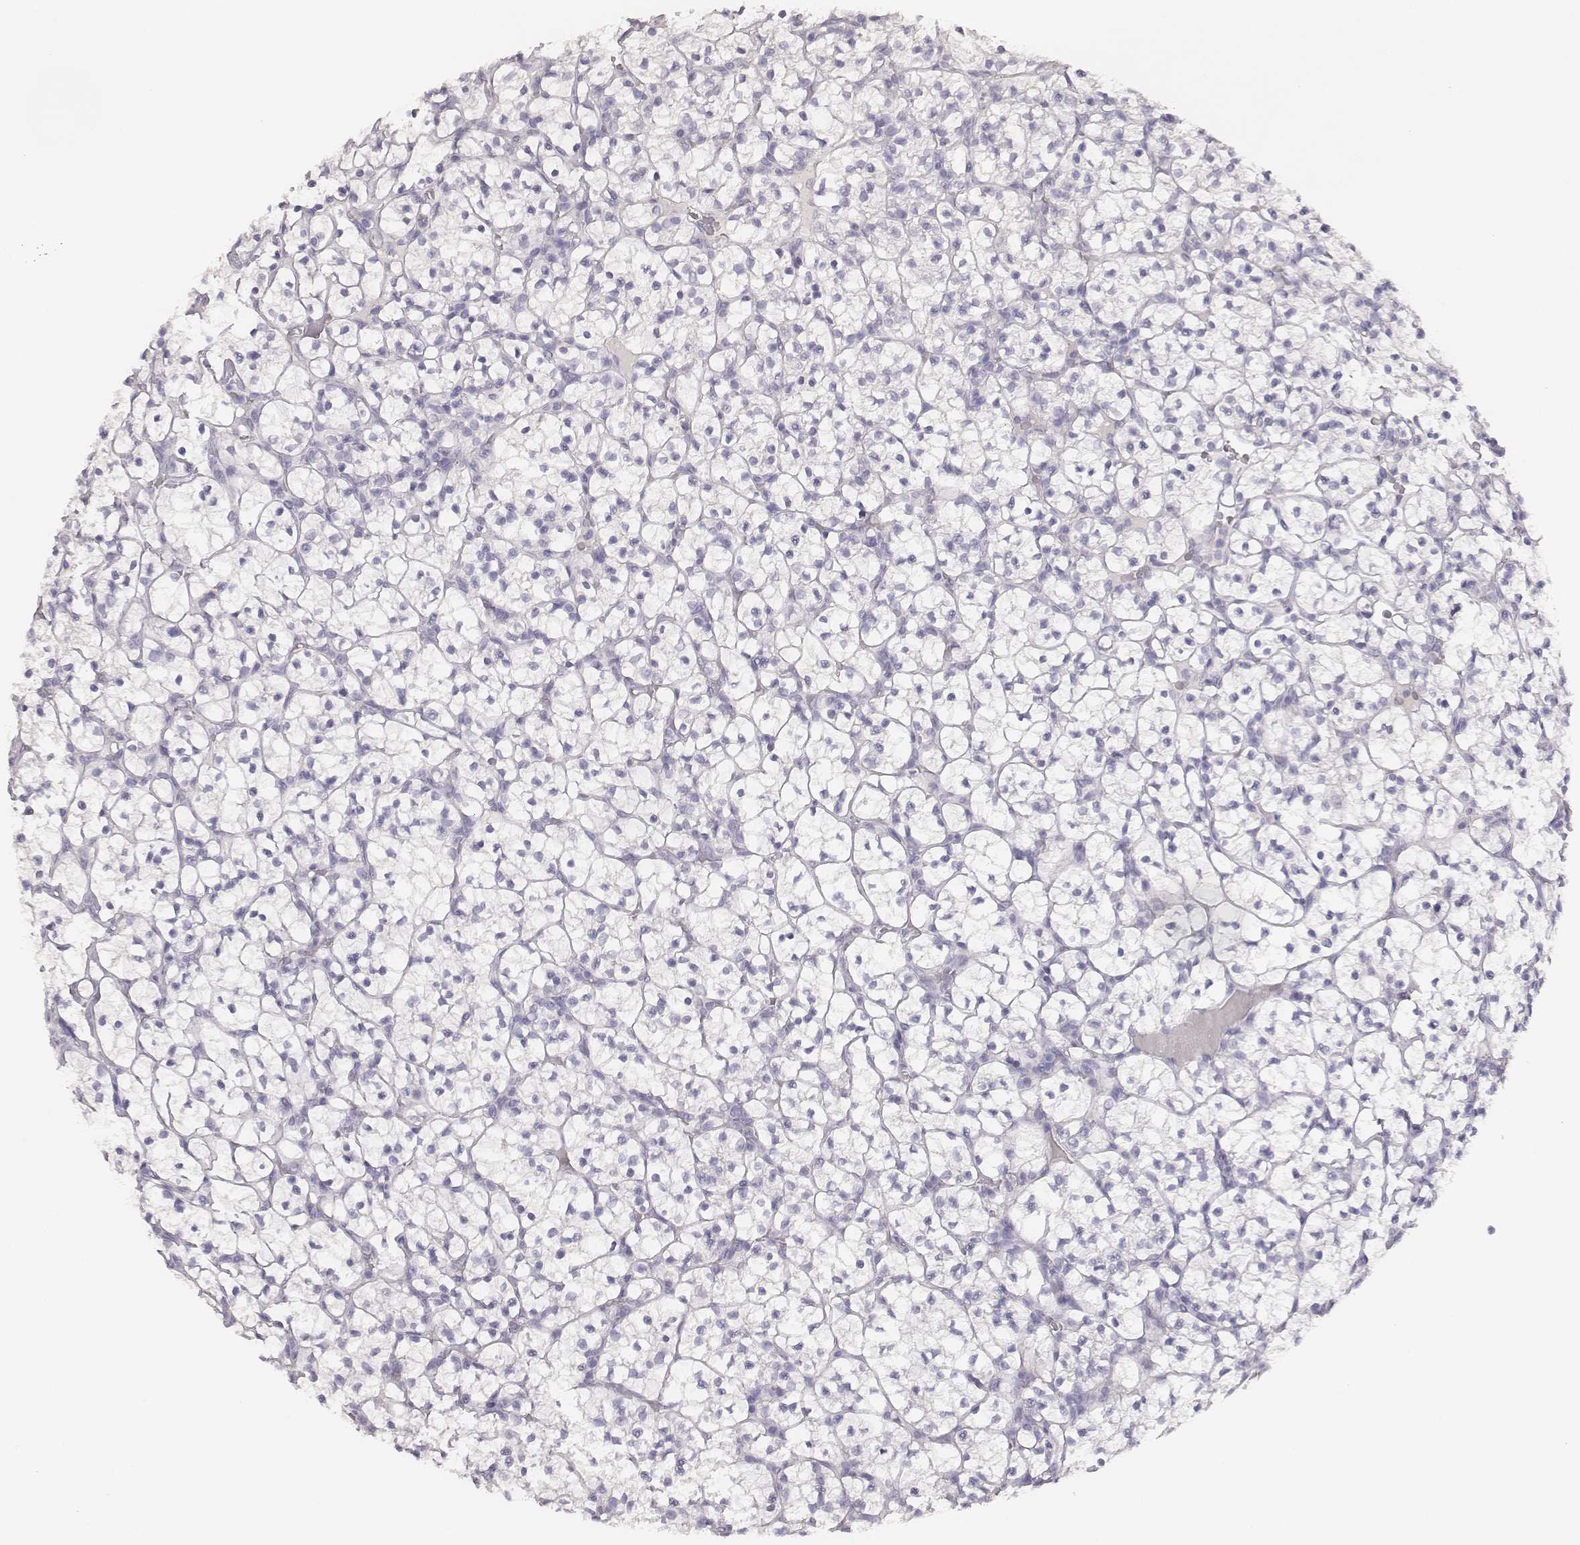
{"staining": {"intensity": "negative", "quantity": "none", "location": "none"}, "tissue": "renal cancer", "cell_type": "Tumor cells", "image_type": "cancer", "snomed": [{"axis": "morphology", "description": "Adenocarcinoma, NOS"}, {"axis": "topography", "description": "Kidney"}], "caption": "Immunohistochemical staining of human renal cancer demonstrates no significant expression in tumor cells.", "gene": "MYH6", "patient": {"sex": "female", "age": 89}}